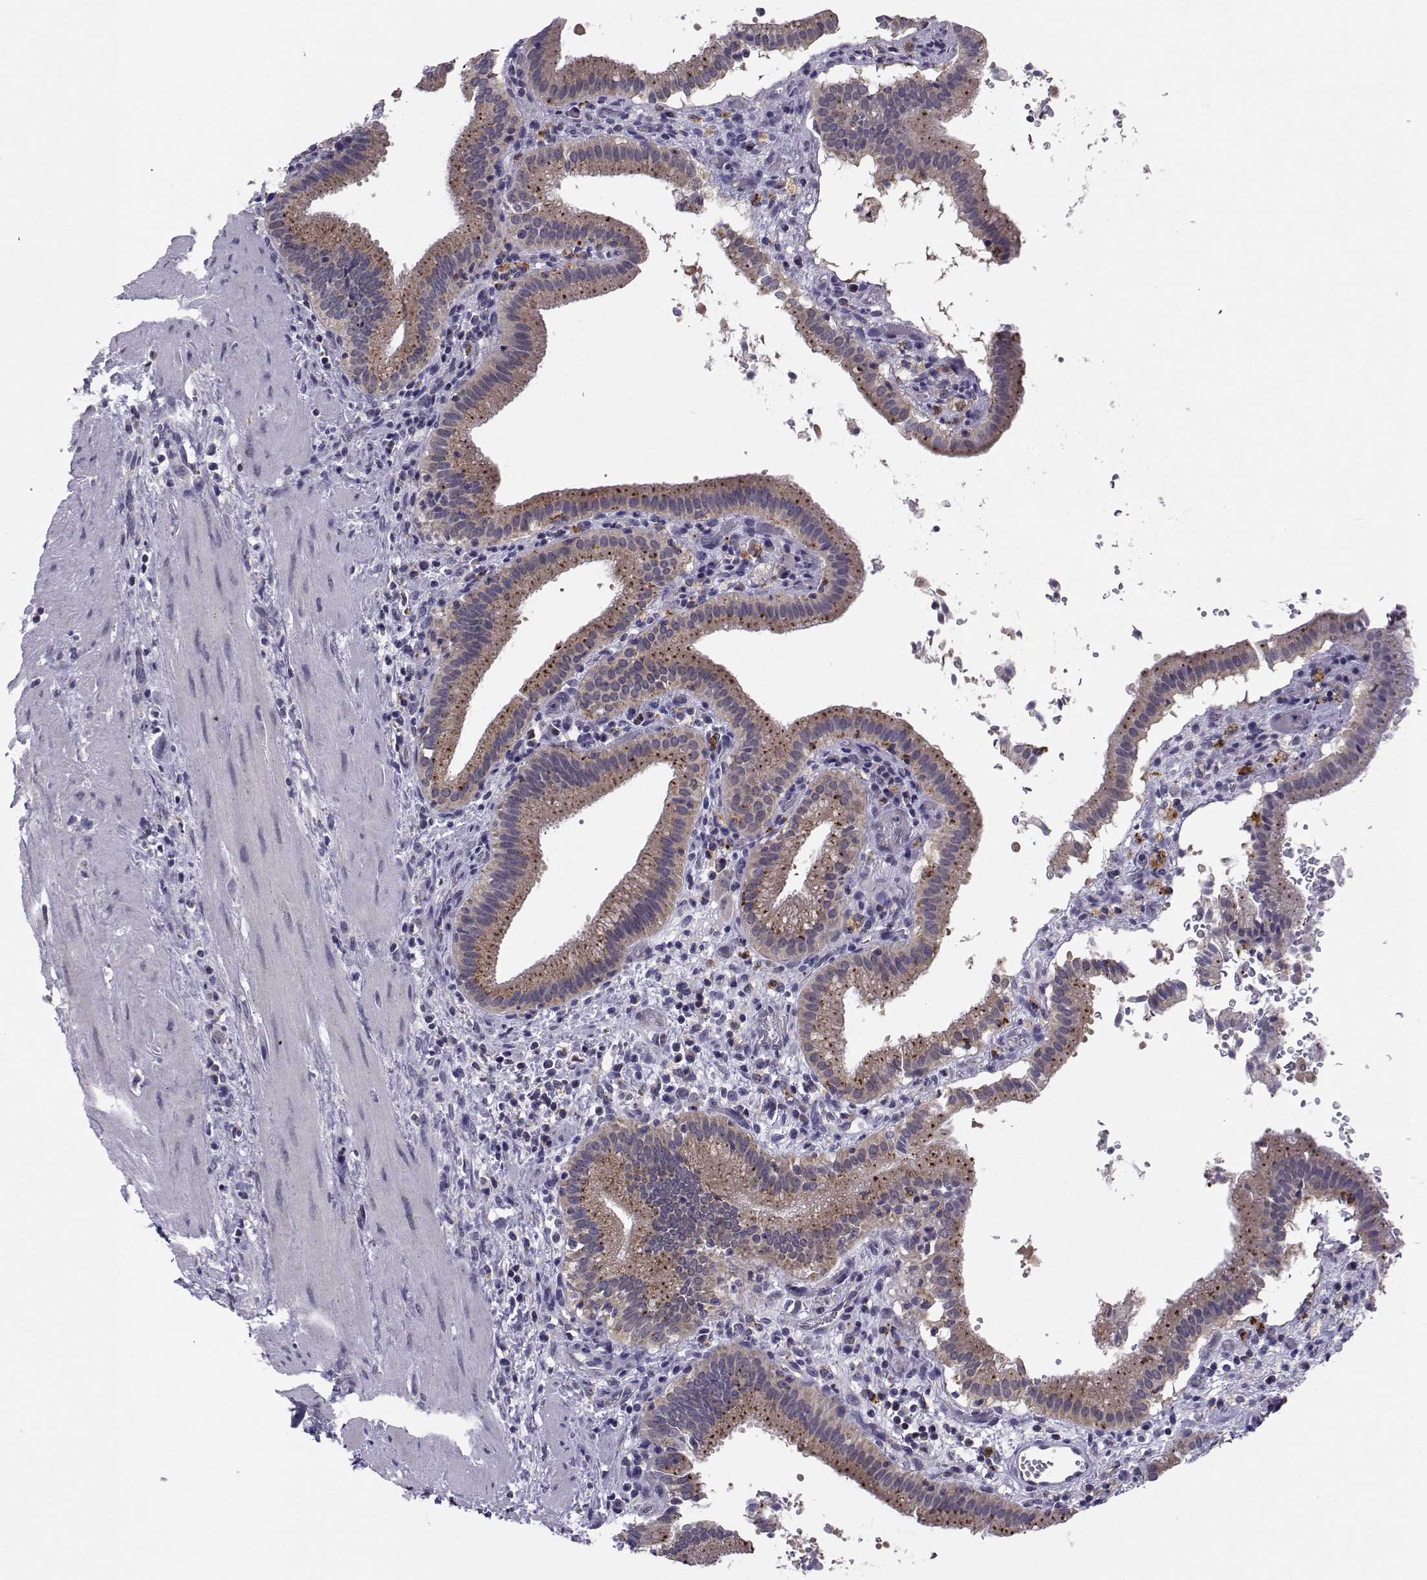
{"staining": {"intensity": "moderate", "quantity": "25%-75%", "location": "cytoplasmic/membranous"}, "tissue": "gallbladder", "cell_type": "Glandular cells", "image_type": "normal", "snomed": [{"axis": "morphology", "description": "Normal tissue, NOS"}, {"axis": "topography", "description": "Gallbladder"}], "caption": "Immunohistochemical staining of unremarkable human gallbladder shows medium levels of moderate cytoplasmic/membranous expression in approximately 25%-75% of glandular cells.", "gene": "ANGPT1", "patient": {"sex": "male", "age": 42}}